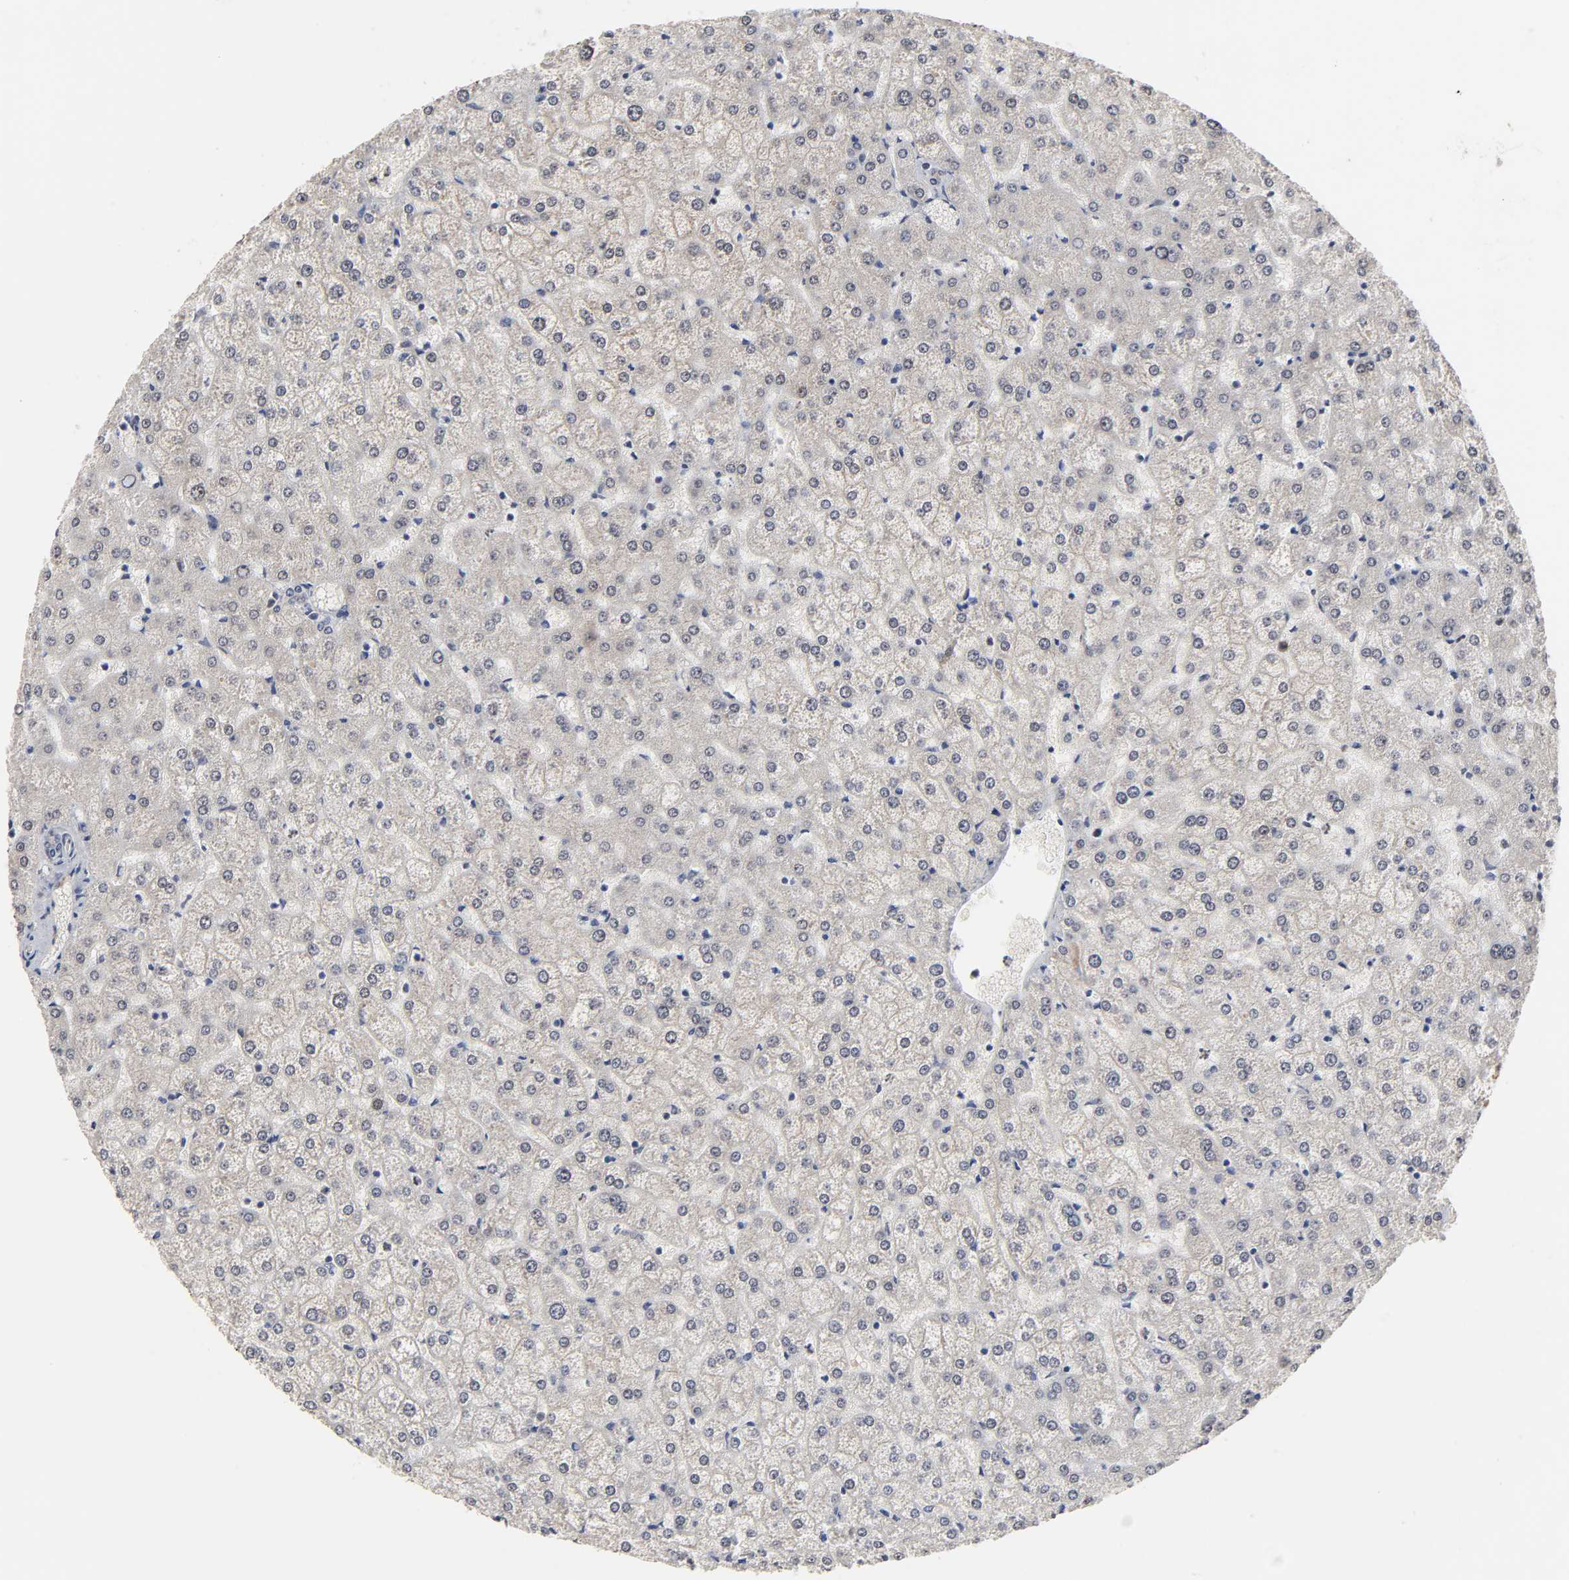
{"staining": {"intensity": "negative", "quantity": "none", "location": "none"}, "tissue": "liver", "cell_type": "Cholangiocytes", "image_type": "normal", "snomed": [{"axis": "morphology", "description": "Normal tissue, NOS"}, {"axis": "topography", "description": "Liver"}], "caption": "High magnification brightfield microscopy of benign liver stained with DAB (3,3'-diaminobenzidine) (brown) and counterstained with hematoxylin (blue): cholangiocytes show no significant expression.", "gene": "HNF4A", "patient": {"sex": "female", "age": 32}}